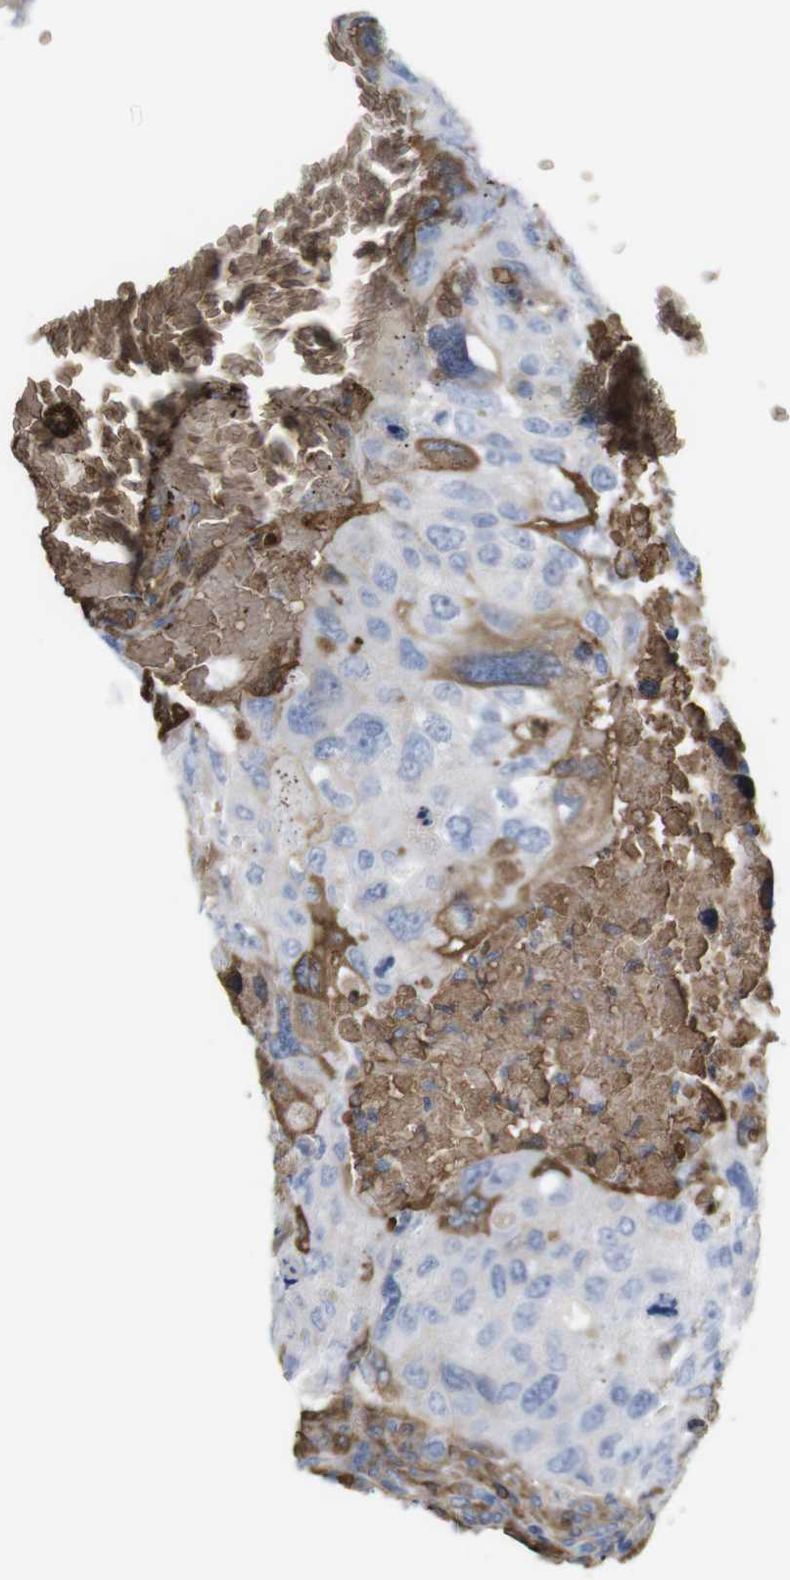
{"staining": {"intensity": "moderate", "quantity": "<25%", "location": "cytoplasmic/membranous"}, "tissue": "urothelial cancer", "cell_type": "Tumor cells", "image_type": "cancer", "snomed": [{"axis": "morphology", "description": "Urothelial carcinoma, High grade"}, {"axis": "topography", "description": "Lymph node"}, {"axis": "topography", "description": "Urinary bladder"}], "caption": "Immunohistochemistry (IHC) staining of high-grade urothelial carcinoma, which demonstrates low levels of moderate cytoplasmic/membranous expression in about <25% of tumor cells indicating moderate cytoplasmic/membranous protein positivity. The staining was performed using DAB (3,3'-diaminobenzidine) (brown) for protein detection and nuclei were counterstained in hematoxylin (blue).", "gene": "CYBRD1", "patient": {"sex": "male", "age": 51}}